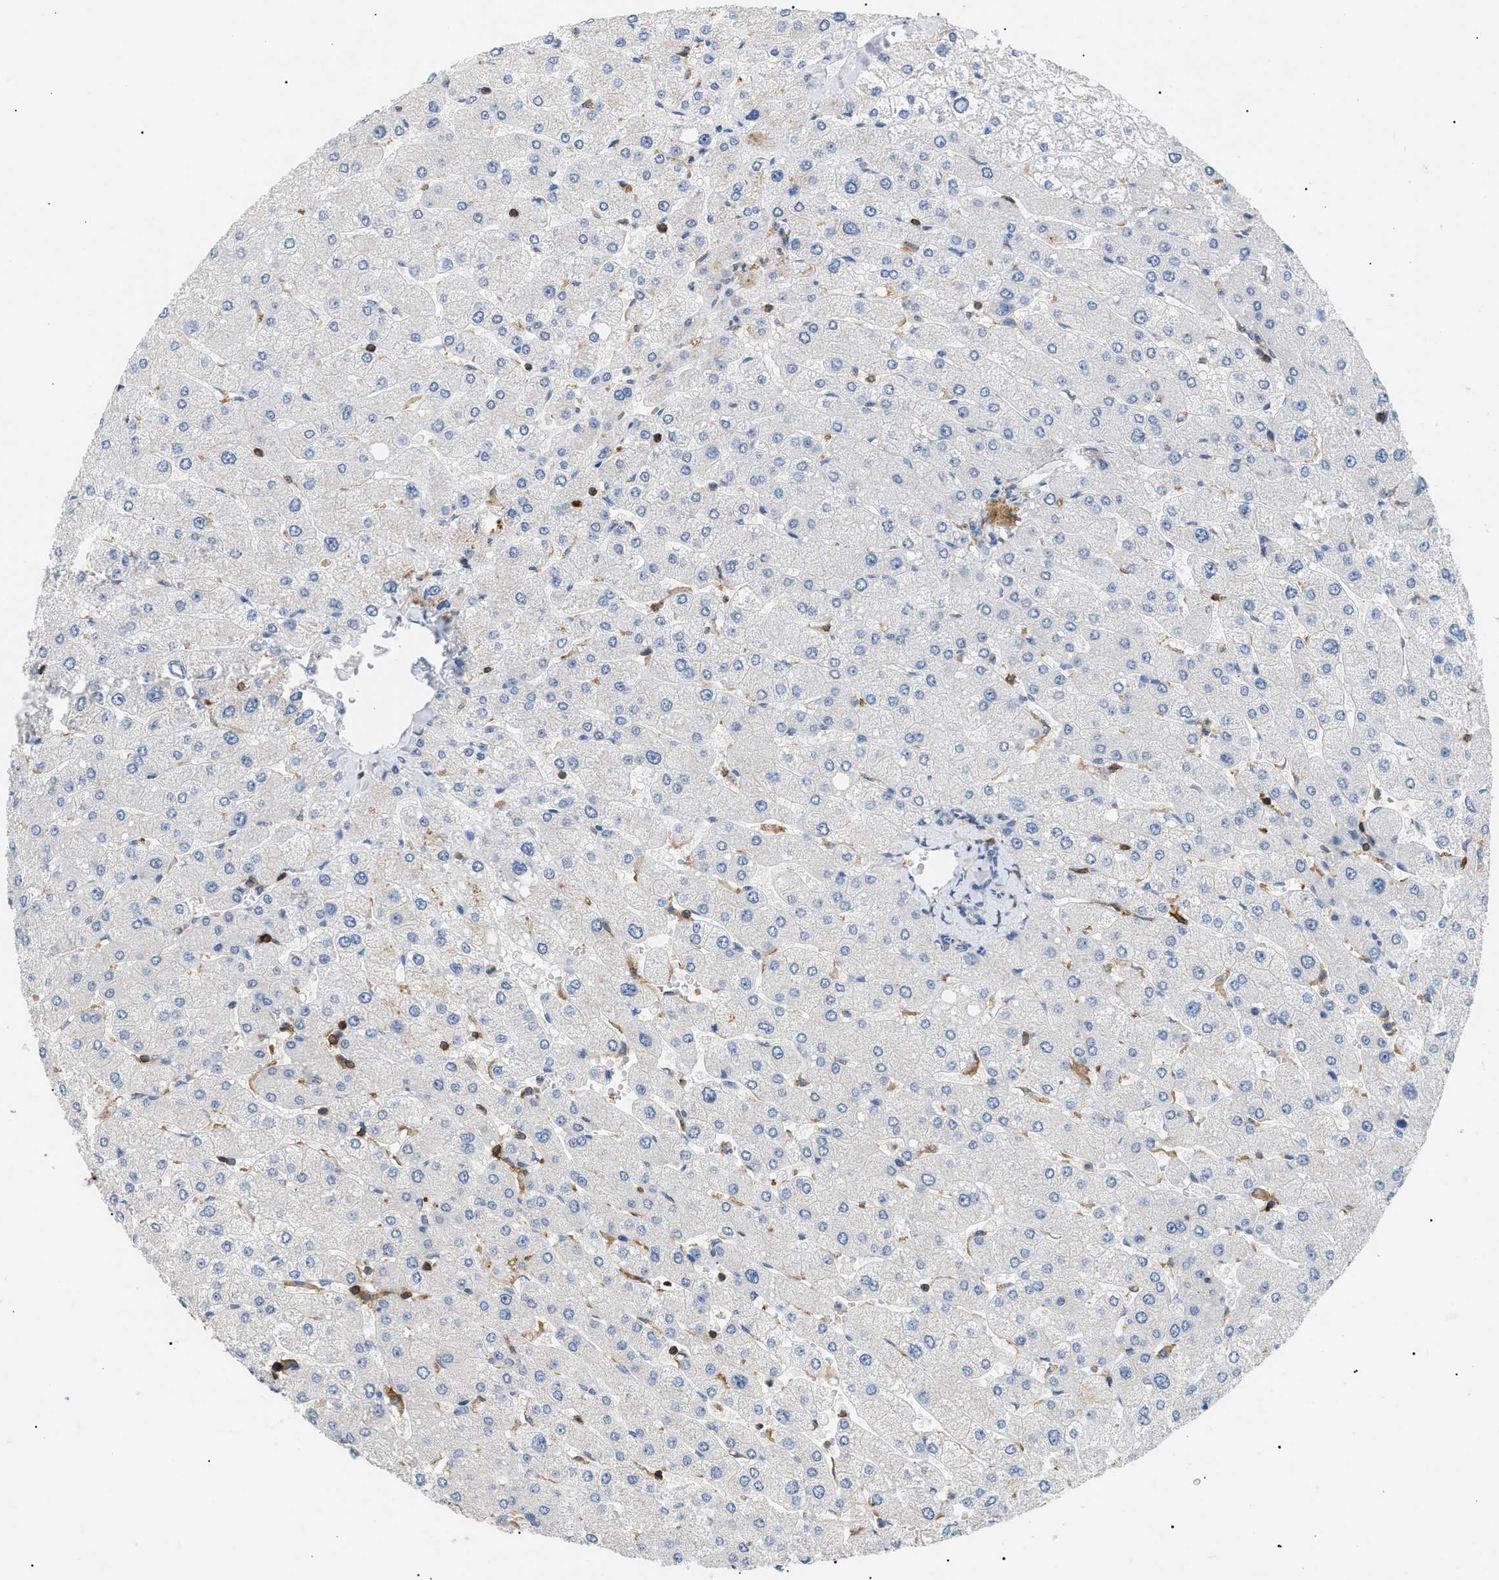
{"staining": {"intensity": "negative", "quantity": "none", "location": "none"}, "tissue": "liver", "cell_type": "Cholangiocytes", "image_type": "normal", "snomed": [{"axis": "morphology", "description": "Normal tissue, NOS"}, {"axis": "topography", "description": "Liver"}], "caption": "Immunohistochemistry micrograph of benign human liver stained for a protein (brown), which shows no positivity in cholangiocytes. The staining was performed using DAB (3,3'-diaminobenzidine) to visualize the protein expression in brown, while the nuclei were stained in blue with hematoxylin (Magnification: 20x).", "gene": "INPP5D", "patient": {"sex": "male", "age": 55}}